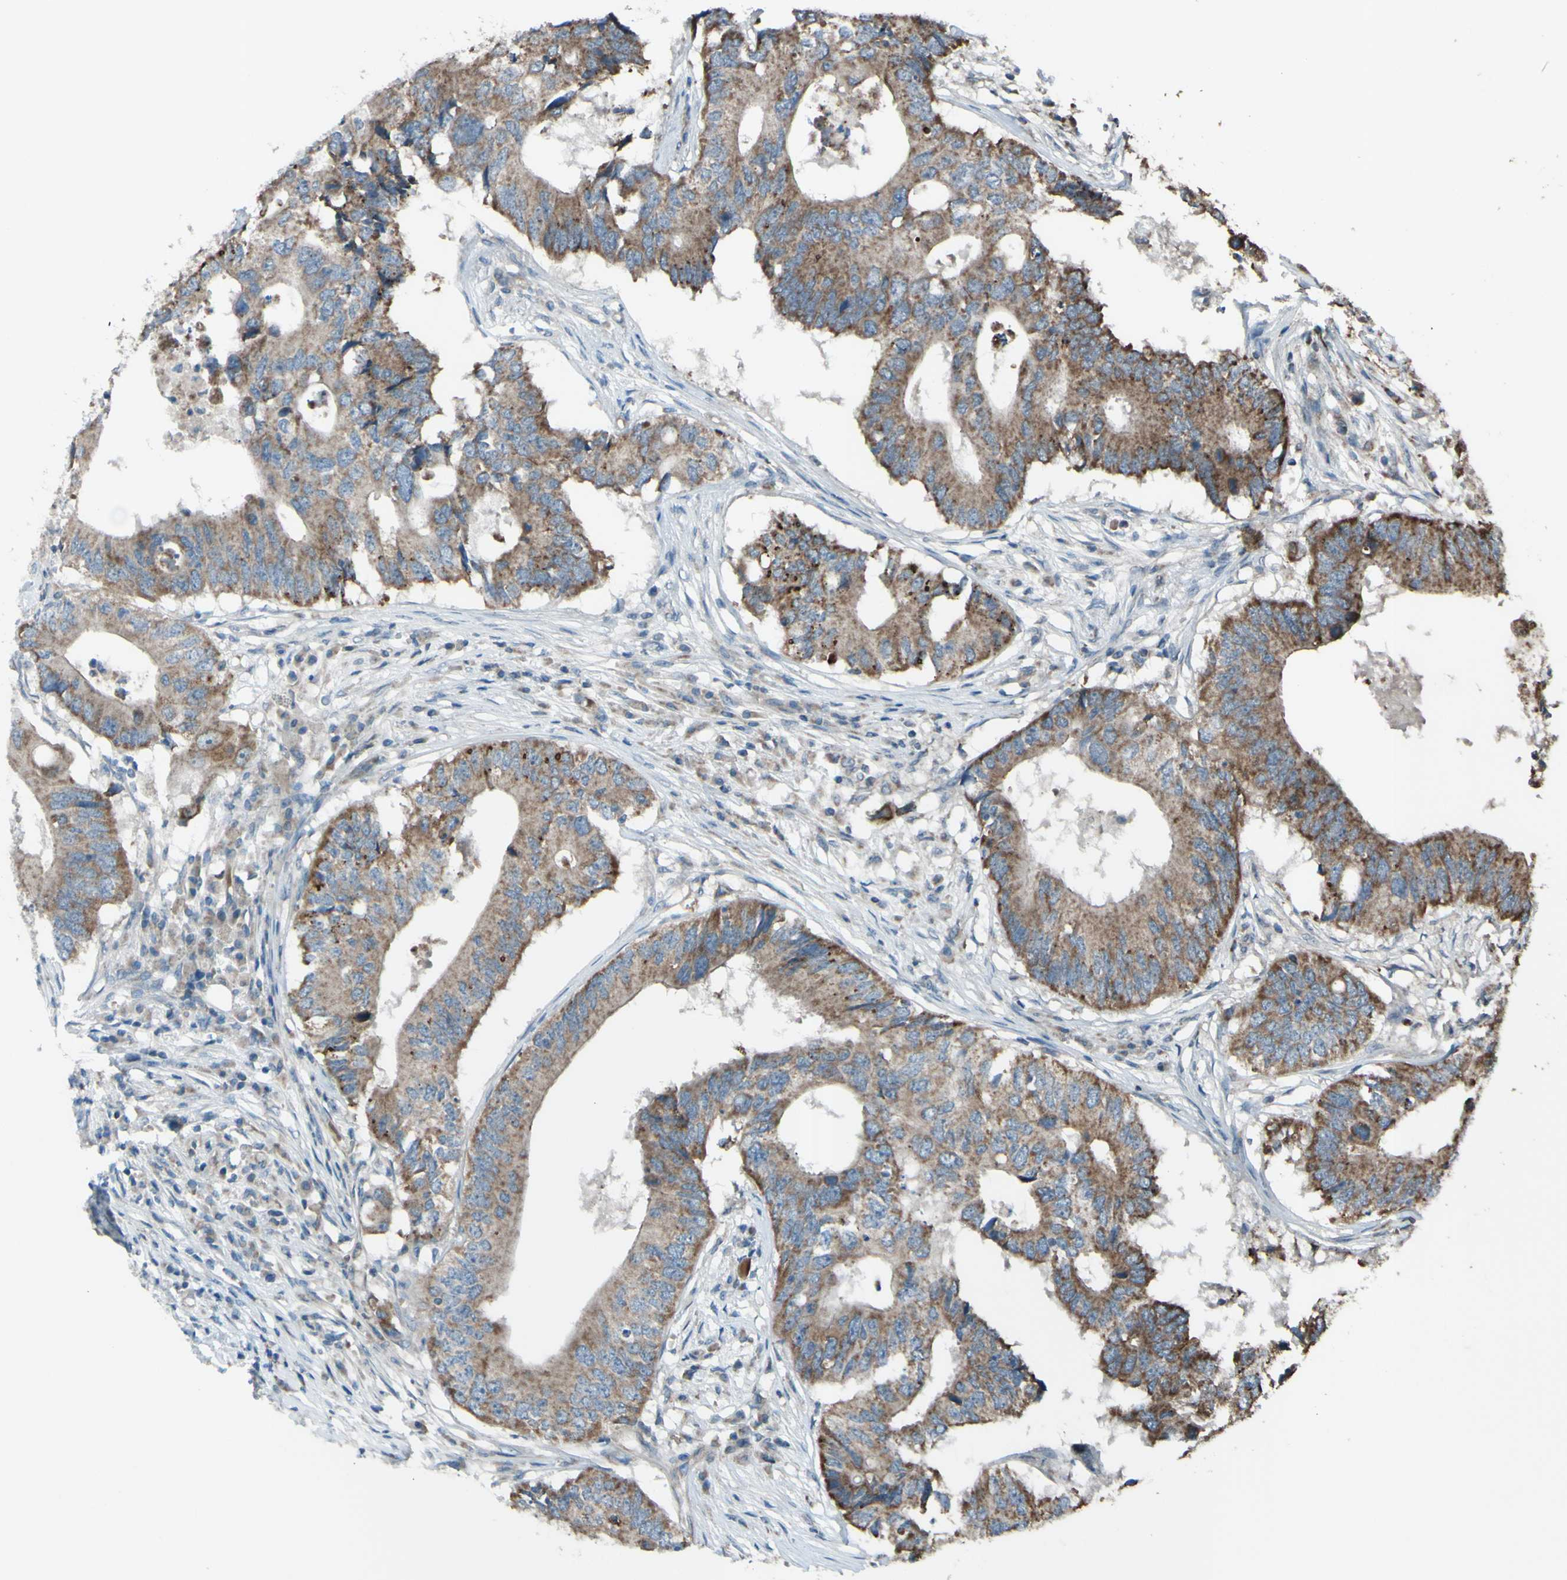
{"staining": {"intensity": "moderate", "quantity": ">75%", "location": "cytoplasmic/membranous"}, "tissue": "colorectal cancer", "cell_type": "Tumor cells", "image_type": "cancer", "snomed": [{"axis": "morphology", "description": "Adenocarcinoma, NOS"}, {"axis": "topography", "description": "Colon"}], "caption": "Immunohistochemistry (IHC) histopathology image of neoplastic tissue: human colorectal cancer stained using immunohistochemistry demonstrates medium levels of moderate protein expression localized specifically in the cytoplasmic/membranous of tumor cells, appearing as a cytoplasmic/membranous brown color.", "gene": "ACOT8", "patient": {"sex": "male", "age": 71}}